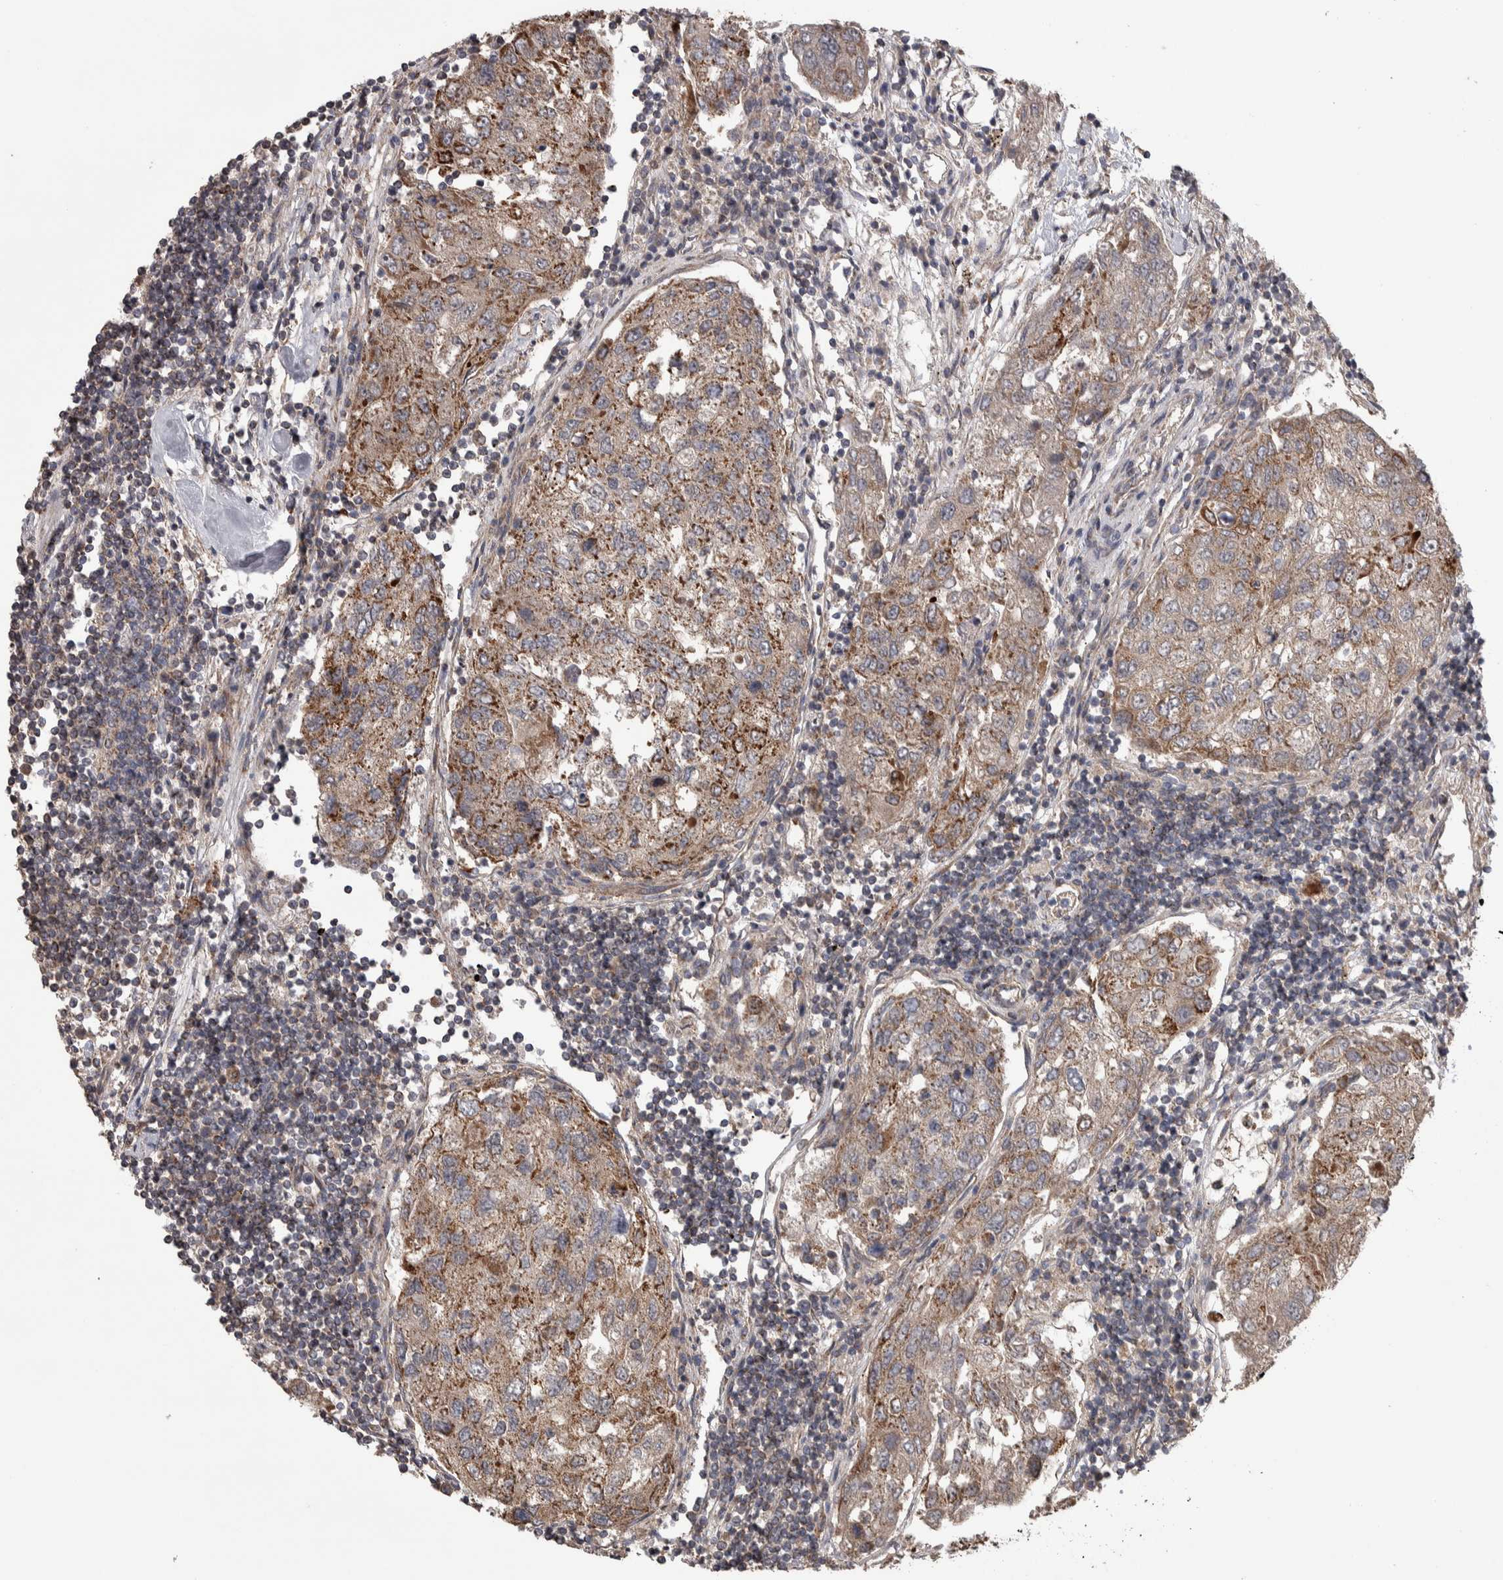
{"staining": {"intensity": "moderate", "quantity": ">75%", "location": "cytoplasmic/membranous"}, "tissue": "urothelial cancer", "cell_type": "Tumor cells", "image_type": "cancer", "snomed": [{"axis": "morphology", "description": "Urothelial carcinoma, High grade"}, {"axis": "topography", "description": "Lymph node"}, {"axis": "topography", "description": "Urinary bladder"}], "caption": "Moderate cytoplasmic/membranous protein staining is present in approximately >75% of tumor cells in high-grade urothelial carcinoma. (brown staining indicates protein expression, while blue staining denotes nuclei).", "gene": "SCO1", "patient": {"sex": "male", "age": 51}}